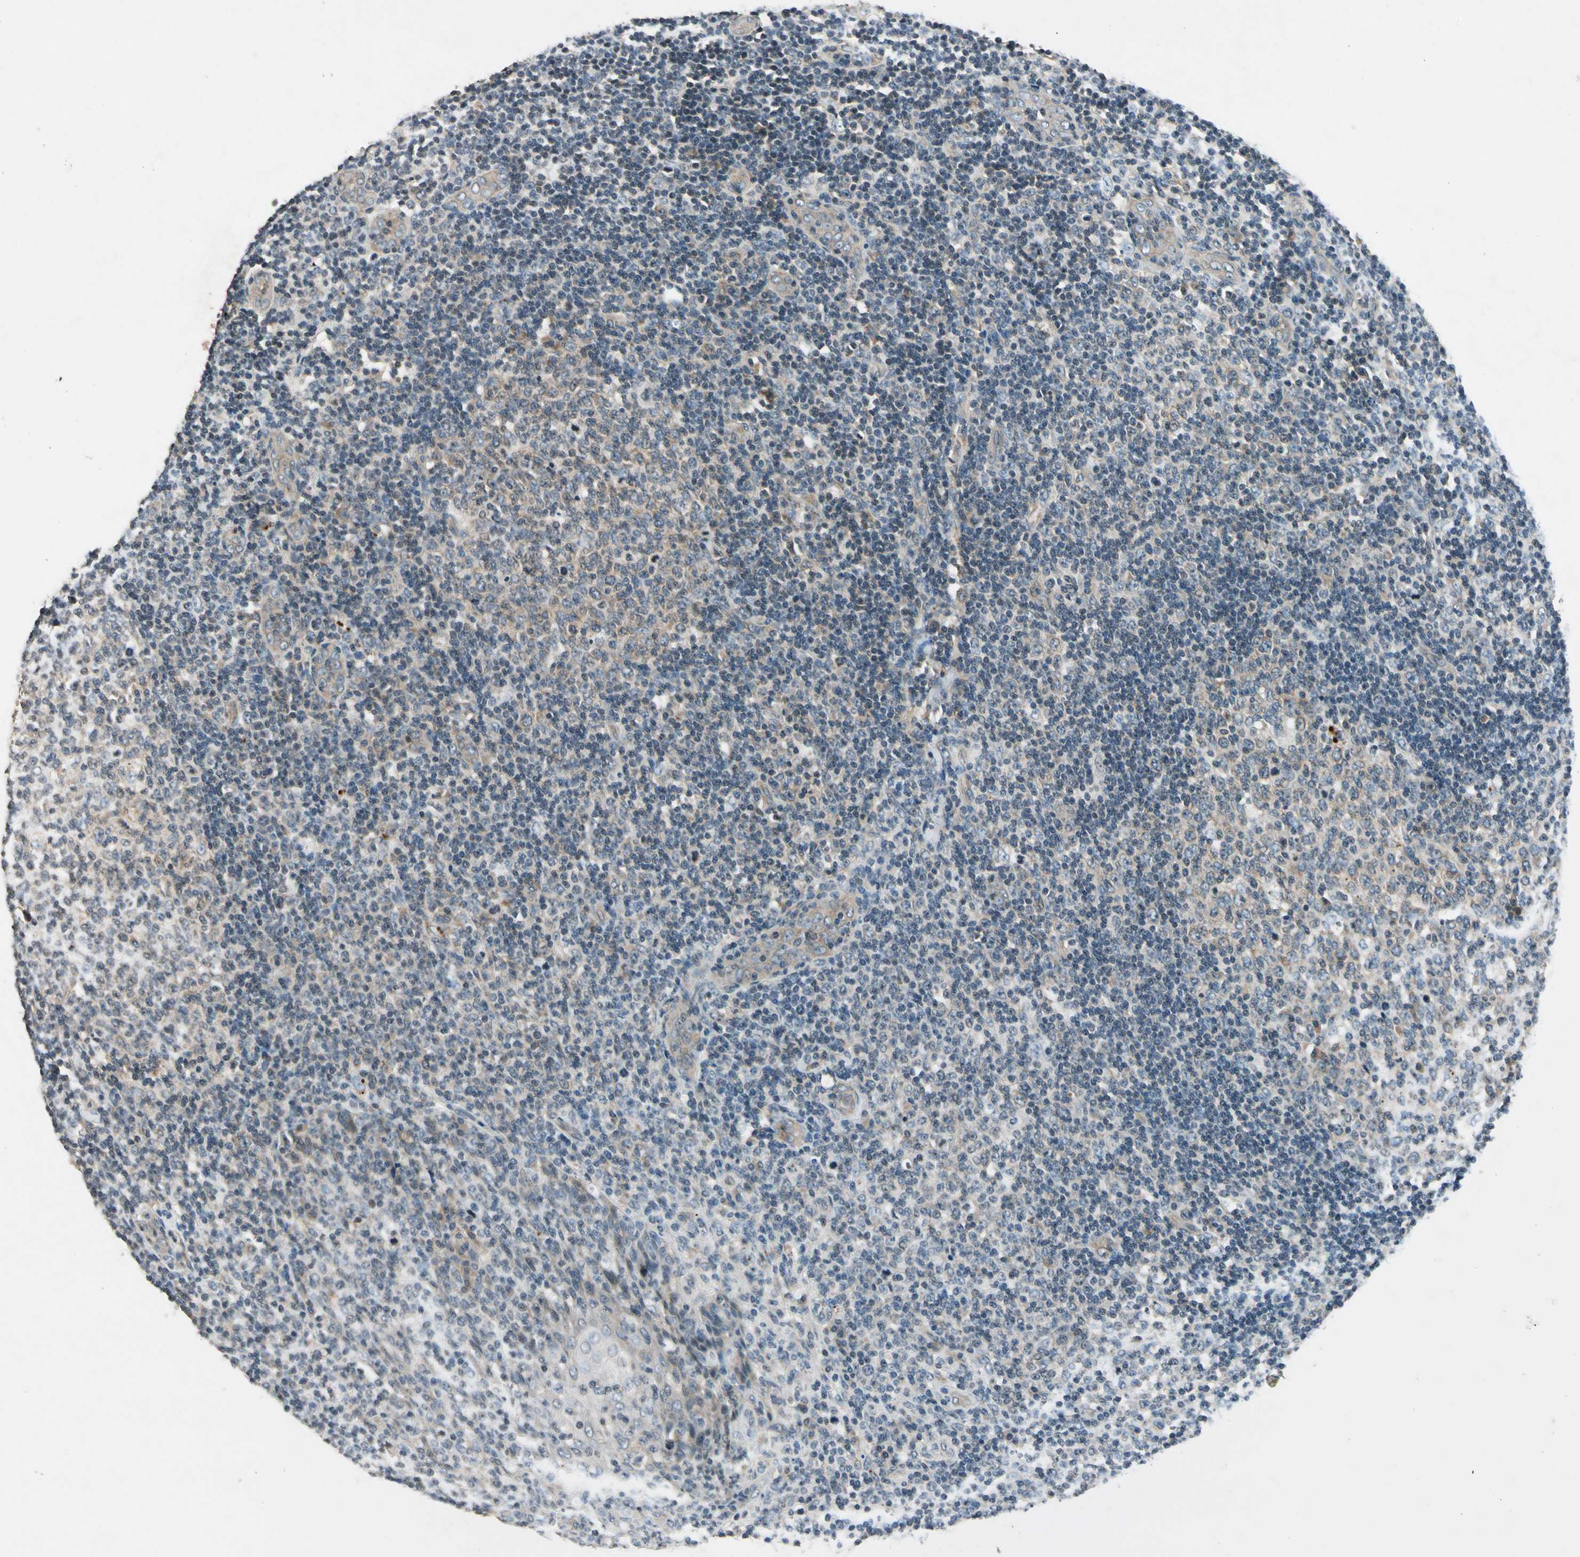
{"staining": {"intensity": "weak", "quantity": ">75%", "location": "cytoplasmic/membranous"}, "tissue": "tonsil", "cell_type": "Germinal center cells", "image_type": "normal", "snomed": [{"axis": "morphology", "description": "Normal tissue, NOS"}, {"axis": "topography", "description": "Tonsil"}], "caption": "High-power microscopy captured an immunohistochemistry image of unremarkable tonsil, revealing weak cytoplasmic/membranous staining in about >75% of germinal center cells.", "gene": "ROCK2", "patient": {"sex": "female", "age": 3}}